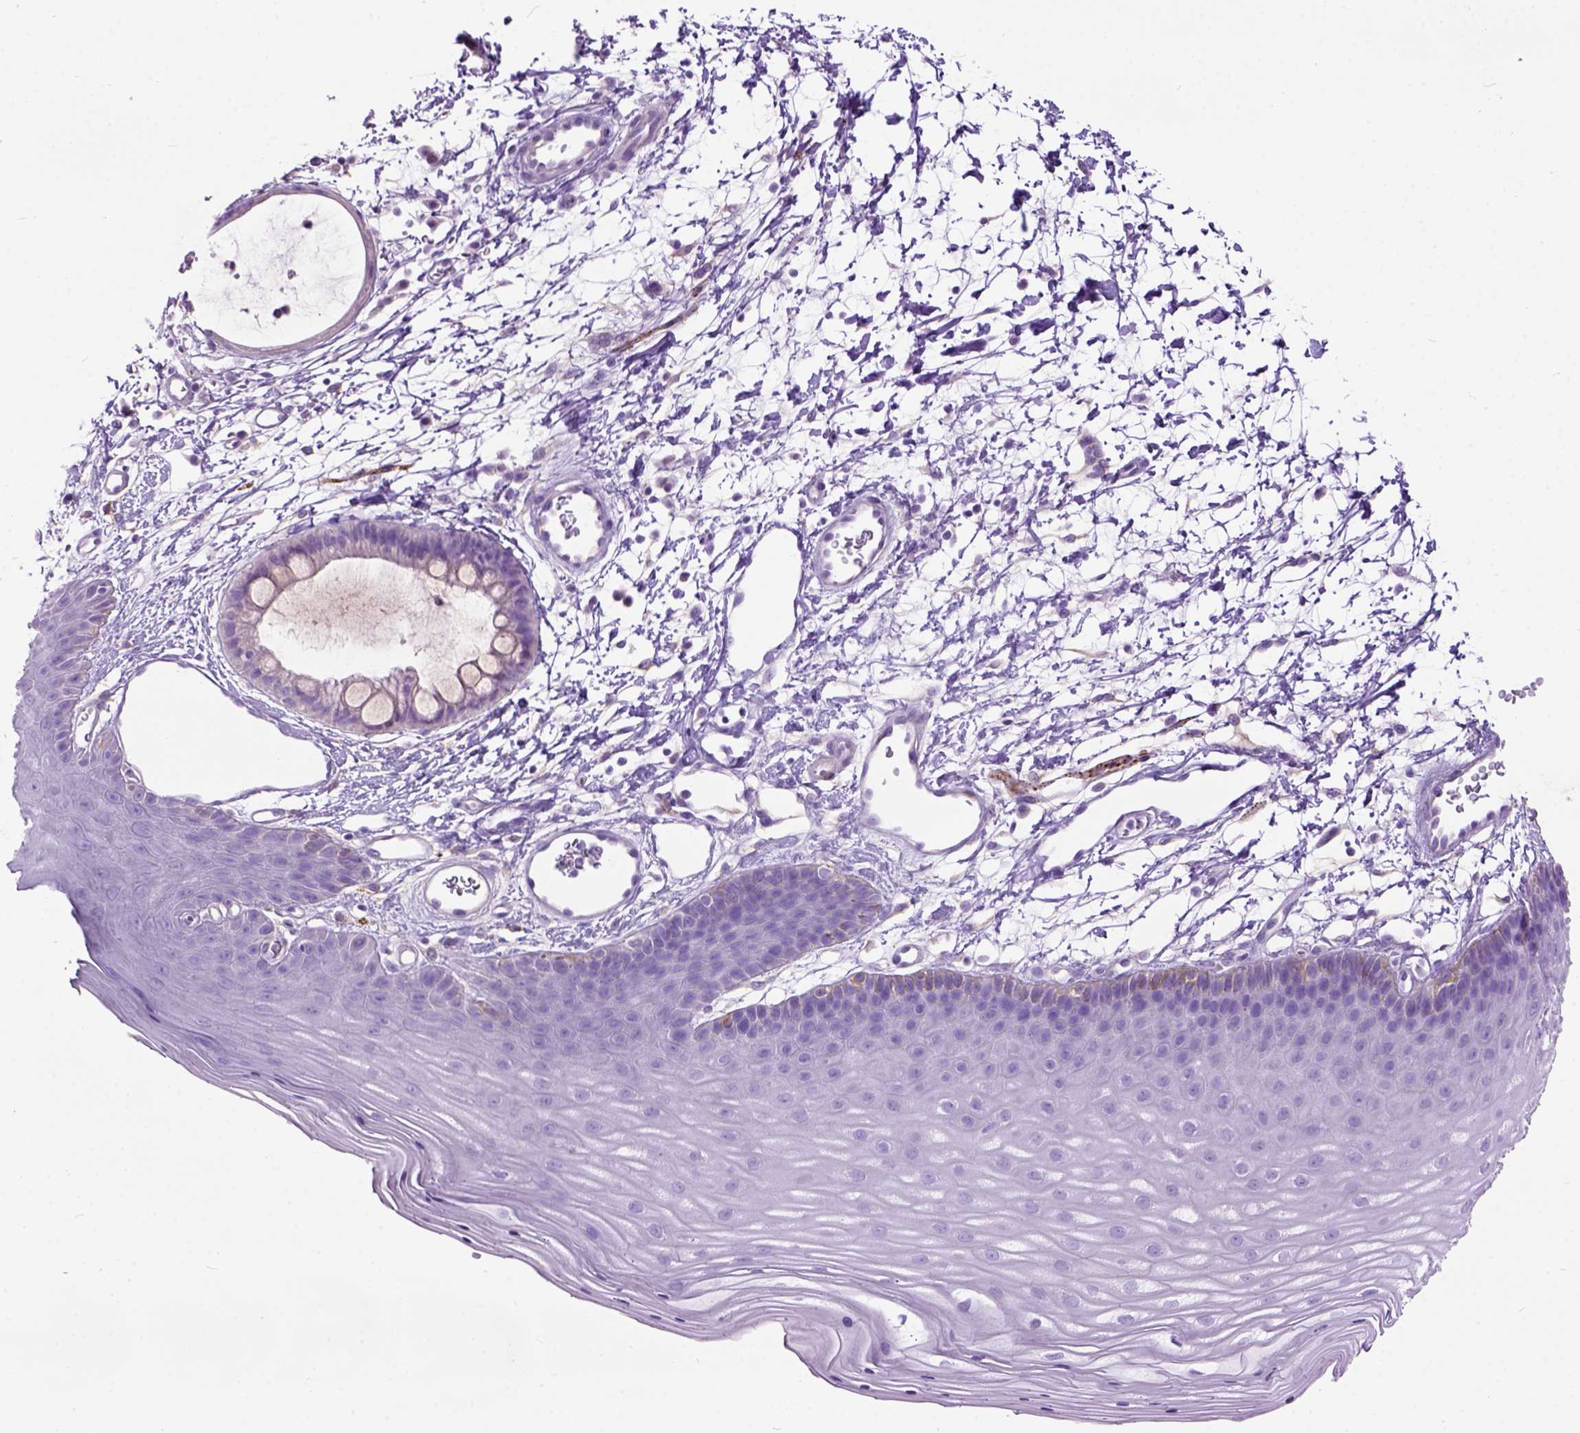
{"staining": {"intensity": "strong", "quantity": "<25%", "location": "cytoplasmic/membranous"}, "tissue": "skin", "cell_type": "Epidermal cells", "image_type": "normal", "snomed": [{"axis": "morphology", "description": "Normal tissue, NOS"}, {"axis": "topography", "description": "Anal"}], "caption": "This image shows immunohistochemistry staining of benign human skin, with medium strong cytoplasmic/membranous positivity in approximately <25% of epidermal cells.", "gene": "MAPT", "patient": {"sex": "male", "age": 53}}